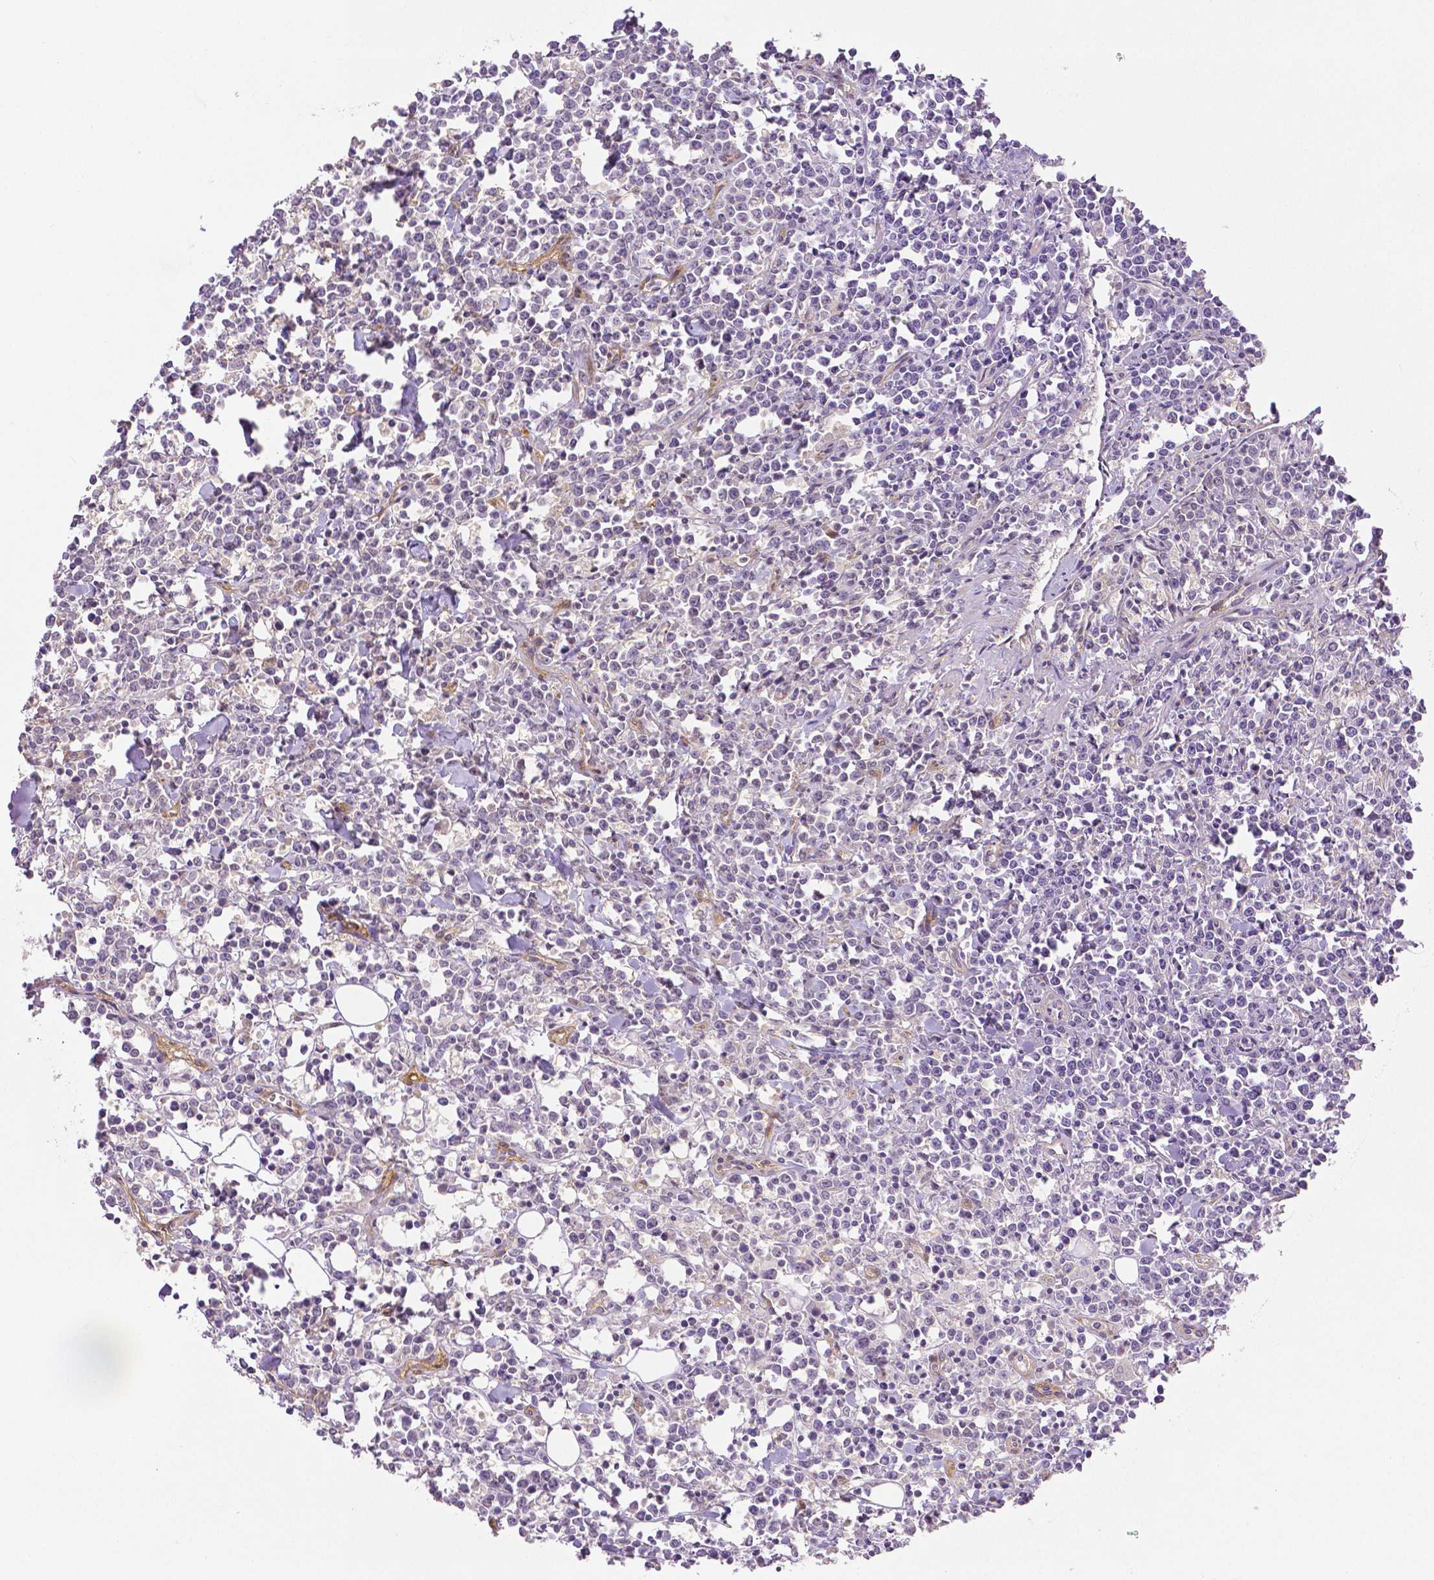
{"staining": {"intensity": "negative", "quantity": "none", "location": "none"}, "tissue": "lymphoma", "cell_type": "Tumor cells", "image_type": "cancer", "snomed": [{"axis": "morphology", "description": "Malignant lymphoma, non-Hodgkin's type, High grade"}, {"axis": "topography", "description": "Small intestine"}], "caption": "This is an immunohistochemistry micrograph of human lymphoma. There is no staining in tumor cells.", "gene": "THY1", "patient": {"sex": "female", "age": 56}}